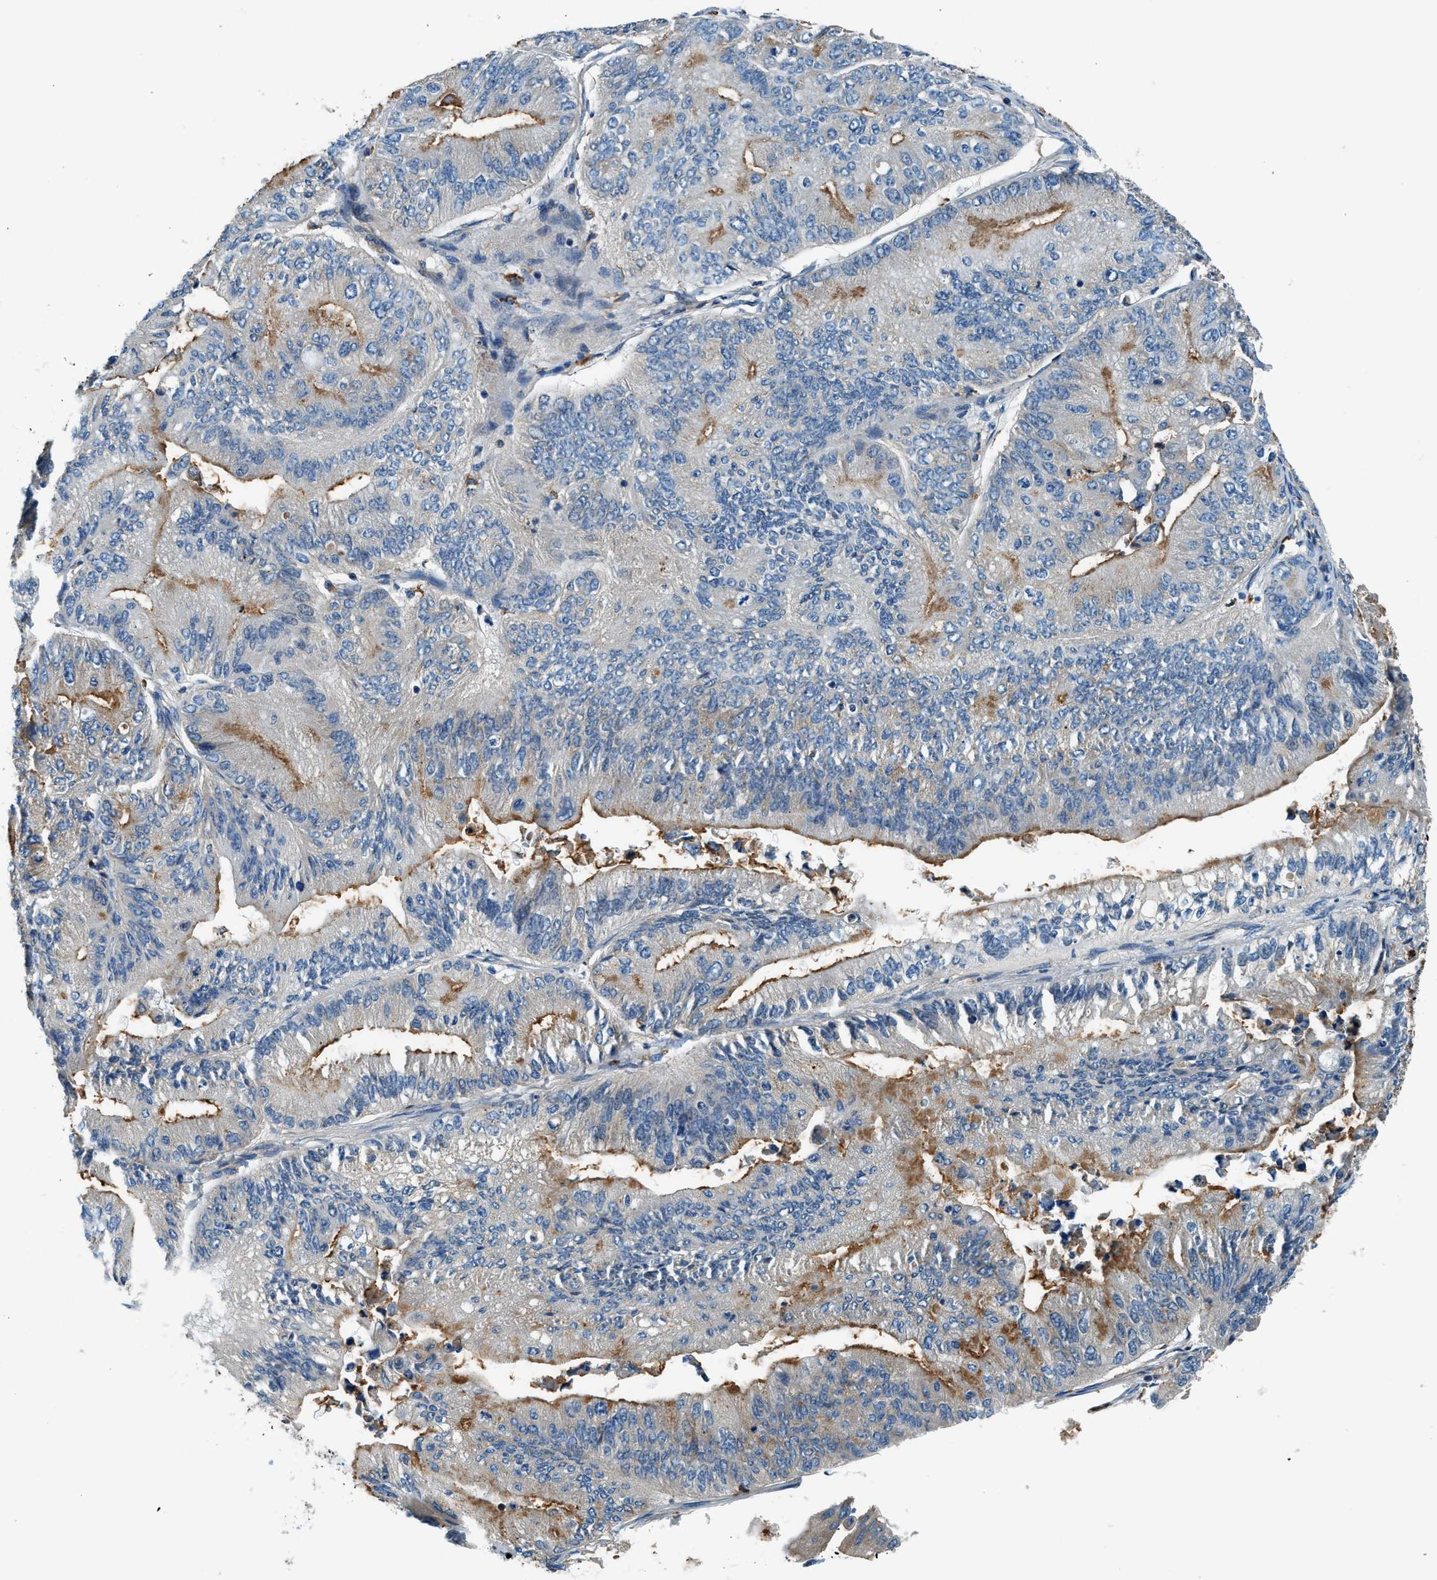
{"staining": {"intensity": "moderate", "quantity": "<25%", "location": "cytoplasmic/membranous"}, "tissue": "ovarian cancer", "cell_type": "Tumor cells", "image_type": "cancer", "snomed": [{"axis": "morphology", "description": "Cystadenocarcinoma, mucinous, NOS"}, {"axis": "topography", "description": "Ovary"}], "caption": "High-magnification brightfield microscopy of ovarian cancer (mucinous cystadenocarcinoma) stained with DAB (3,3'-diaminobenzidine) (brown) and counterstained with hematoxylin (blue). tumor cells exhibit moderate cytoplasmic/membranous expression is appreciated in approximately<25% of cells.", "gene": "SLC19A2", "patient": {"sex": "female", "age": 61}}